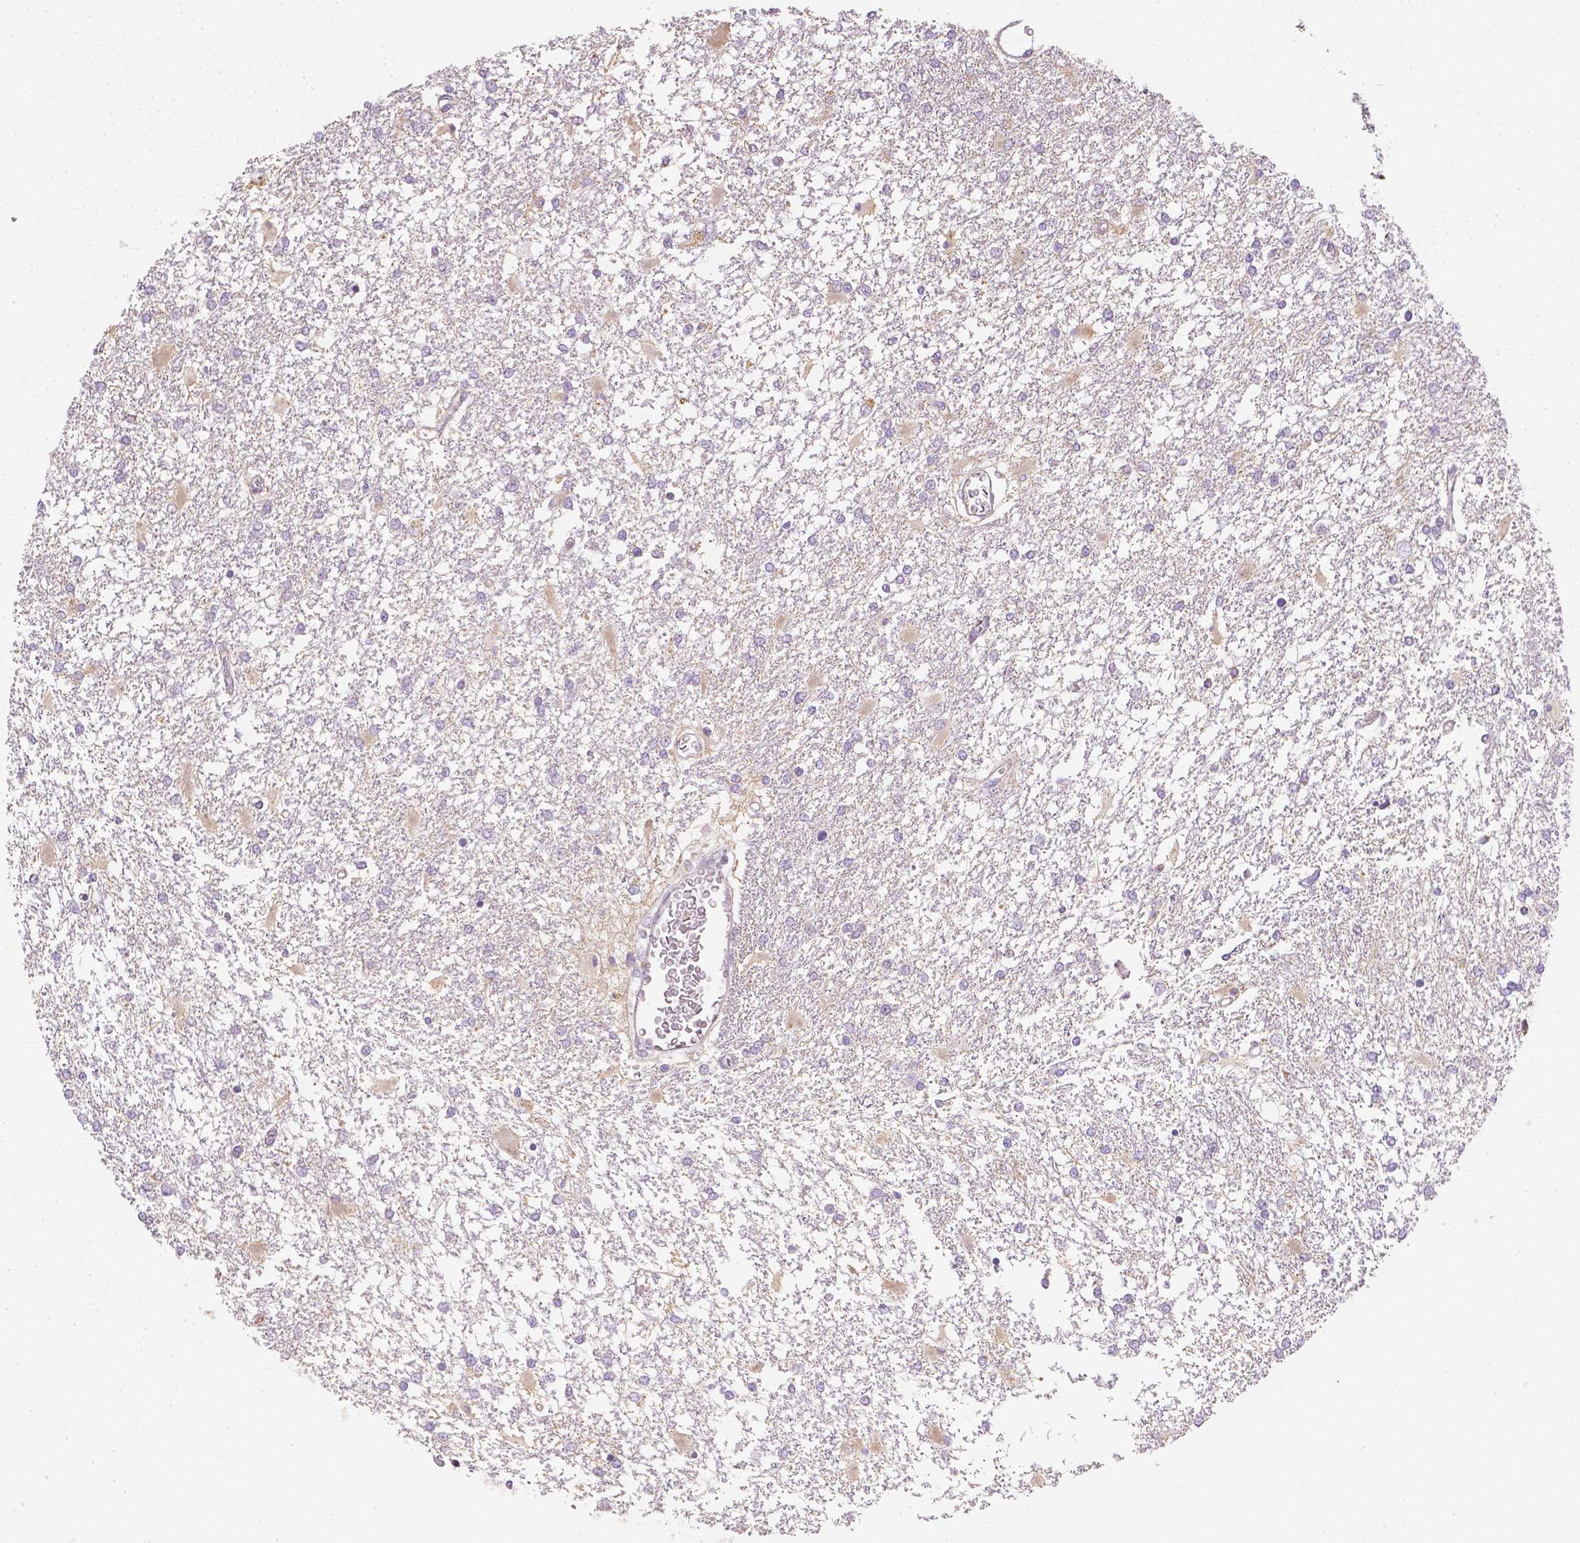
{"staining": {"intensity": "negative", "quantity": "none", "location": "none"}, "tissue": "glioma", "cell_type": "Tumor cells", "image_type": "cancer", "snomed": [{"axis": "morphology", "description": "Glioma, malignant, High grade"}, {"axis": "topography", "description": "Cerebral cortex"}], "caption": "This is an IHC image of high-grade glioma (malignant). There is no expression in tumor cells.", "gene": "NVL", "patient": {"sex": "male", "age": 79}}